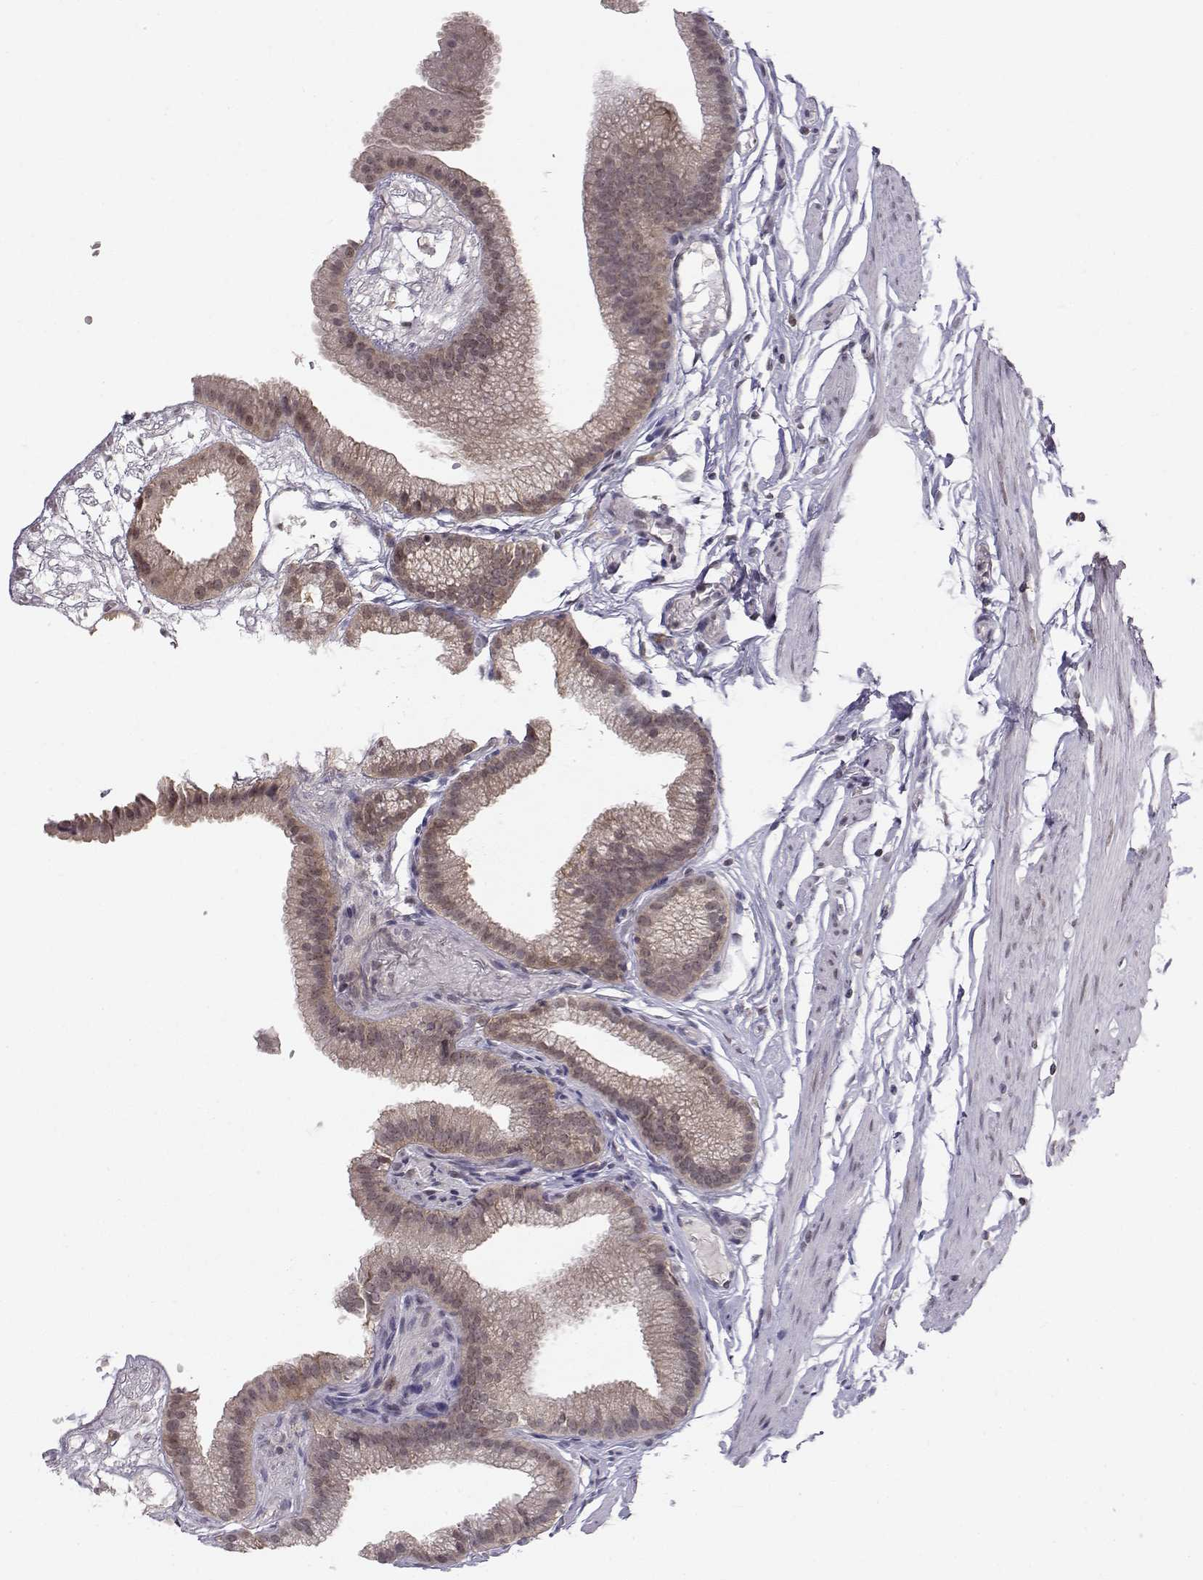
{"staining": {"intensity": "moderate", "quantity": "25%-75%", "location": "cytoplasmic/membranous"}, "tissue": "gallbladder", "cell_type": "Glandular cells", "image_type": "normal", "snomed": [{"axis": "morphology", "description": "Normal tissue, NOS"}, {"axis": "topography", "description": "Gallbladder"}], "caption": "Brown immunohistochemical staining in unremarkable human gallbladder reveals moderate cytoplasmic/membranous staining in approximately 25%-75% of glandular cells. (Brightfield microscopy of DAB IHC at high magnification).", "gene": "KIF13B", "patient": {"sex": "female", "age": 45}}